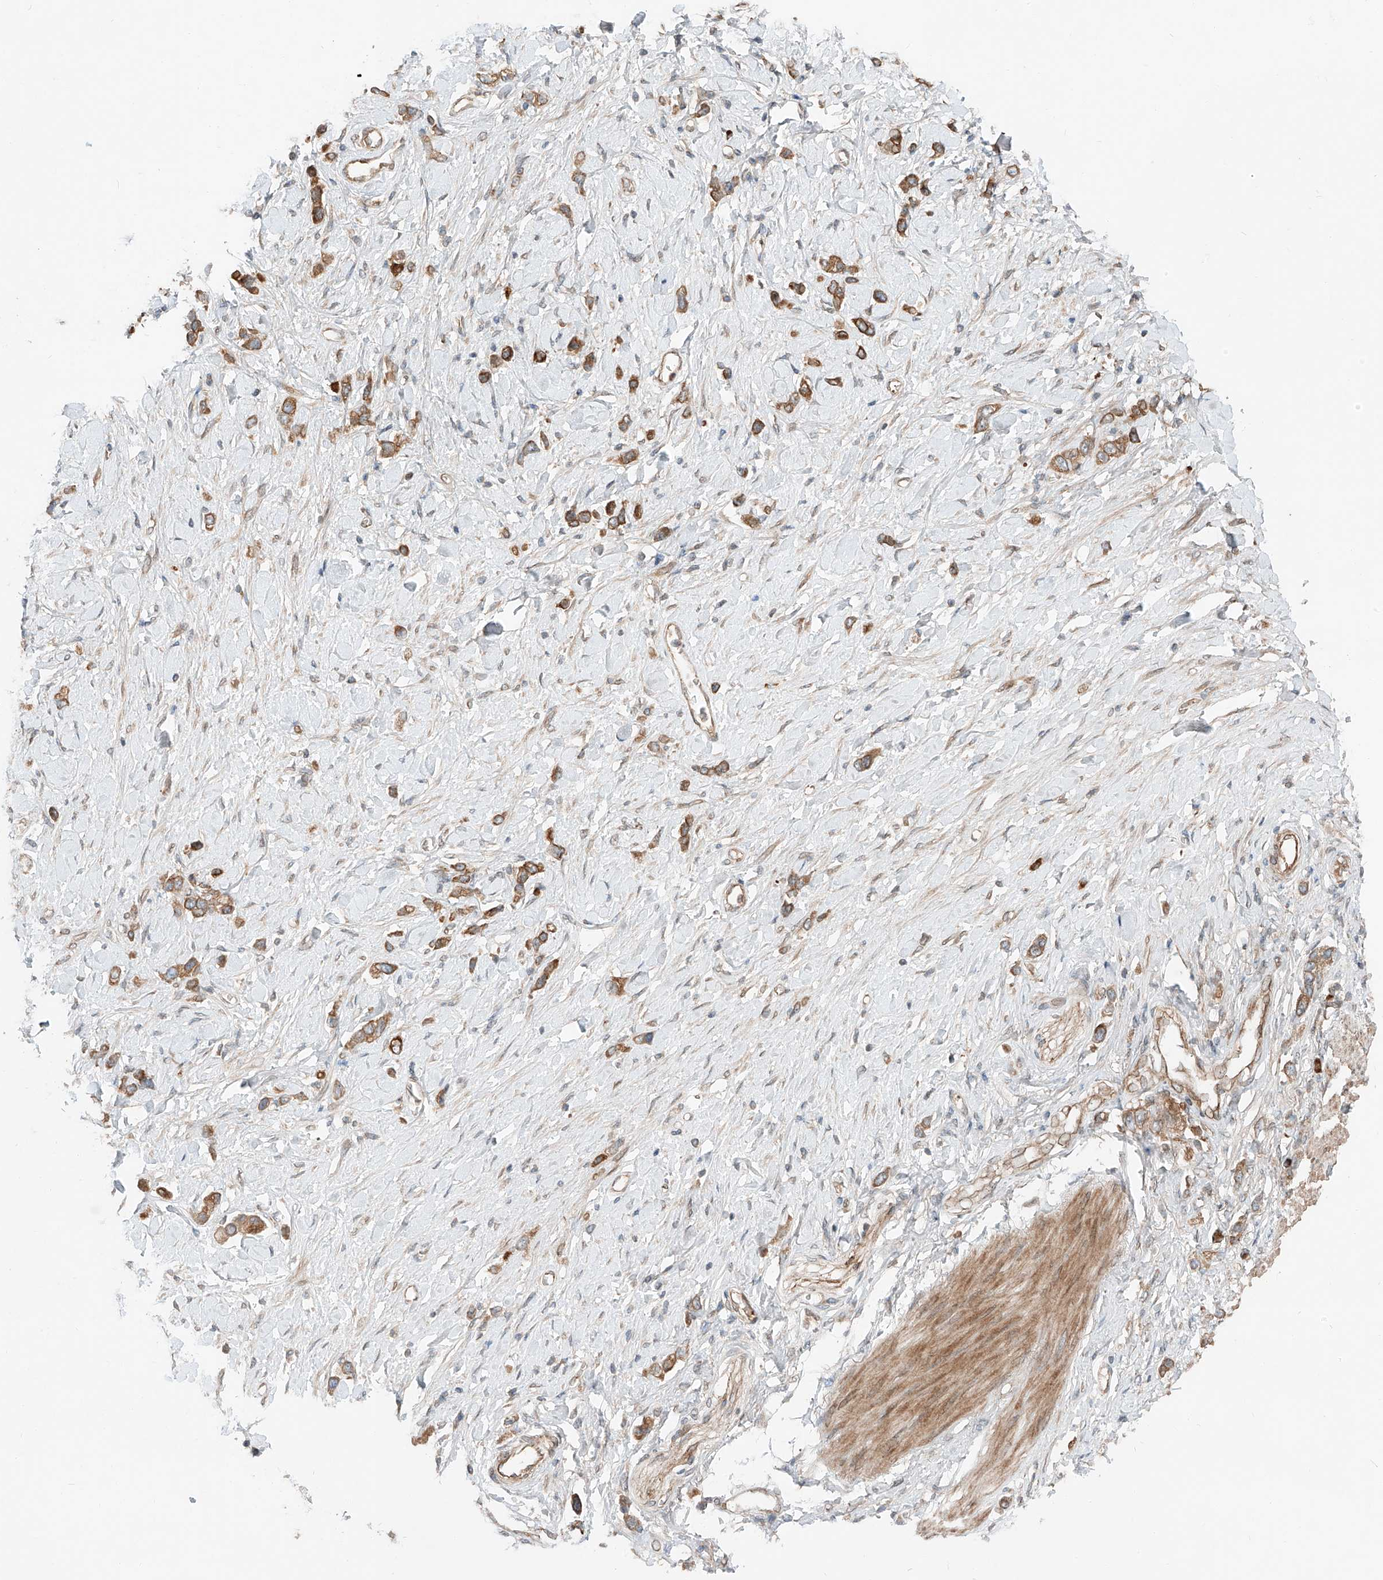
{"staining": {"intensity": "moderate", "quantity": ">75%", "location": "cytoplasmic/membranous"}, "tissue": "stomach cancer", "cell_type": "Tumor cells", "image_type": "cancer", "snomed": [{"axis": "morphology", "description": "Normal tissue, NOS"}, {"axis": "morphology", "description": "Adenocarcinoma, NOS"}, {"axis": "topography", "description": "Stomach, upper"}, {"axis": "topography", "description": "Stomach"}], "caption": "Adenocarcinoma (stomach) stained with a protein marker shows moderate staining in tumor cells.", "gene": "CEP162", "patient": {"sex": "female", "age": 65}}